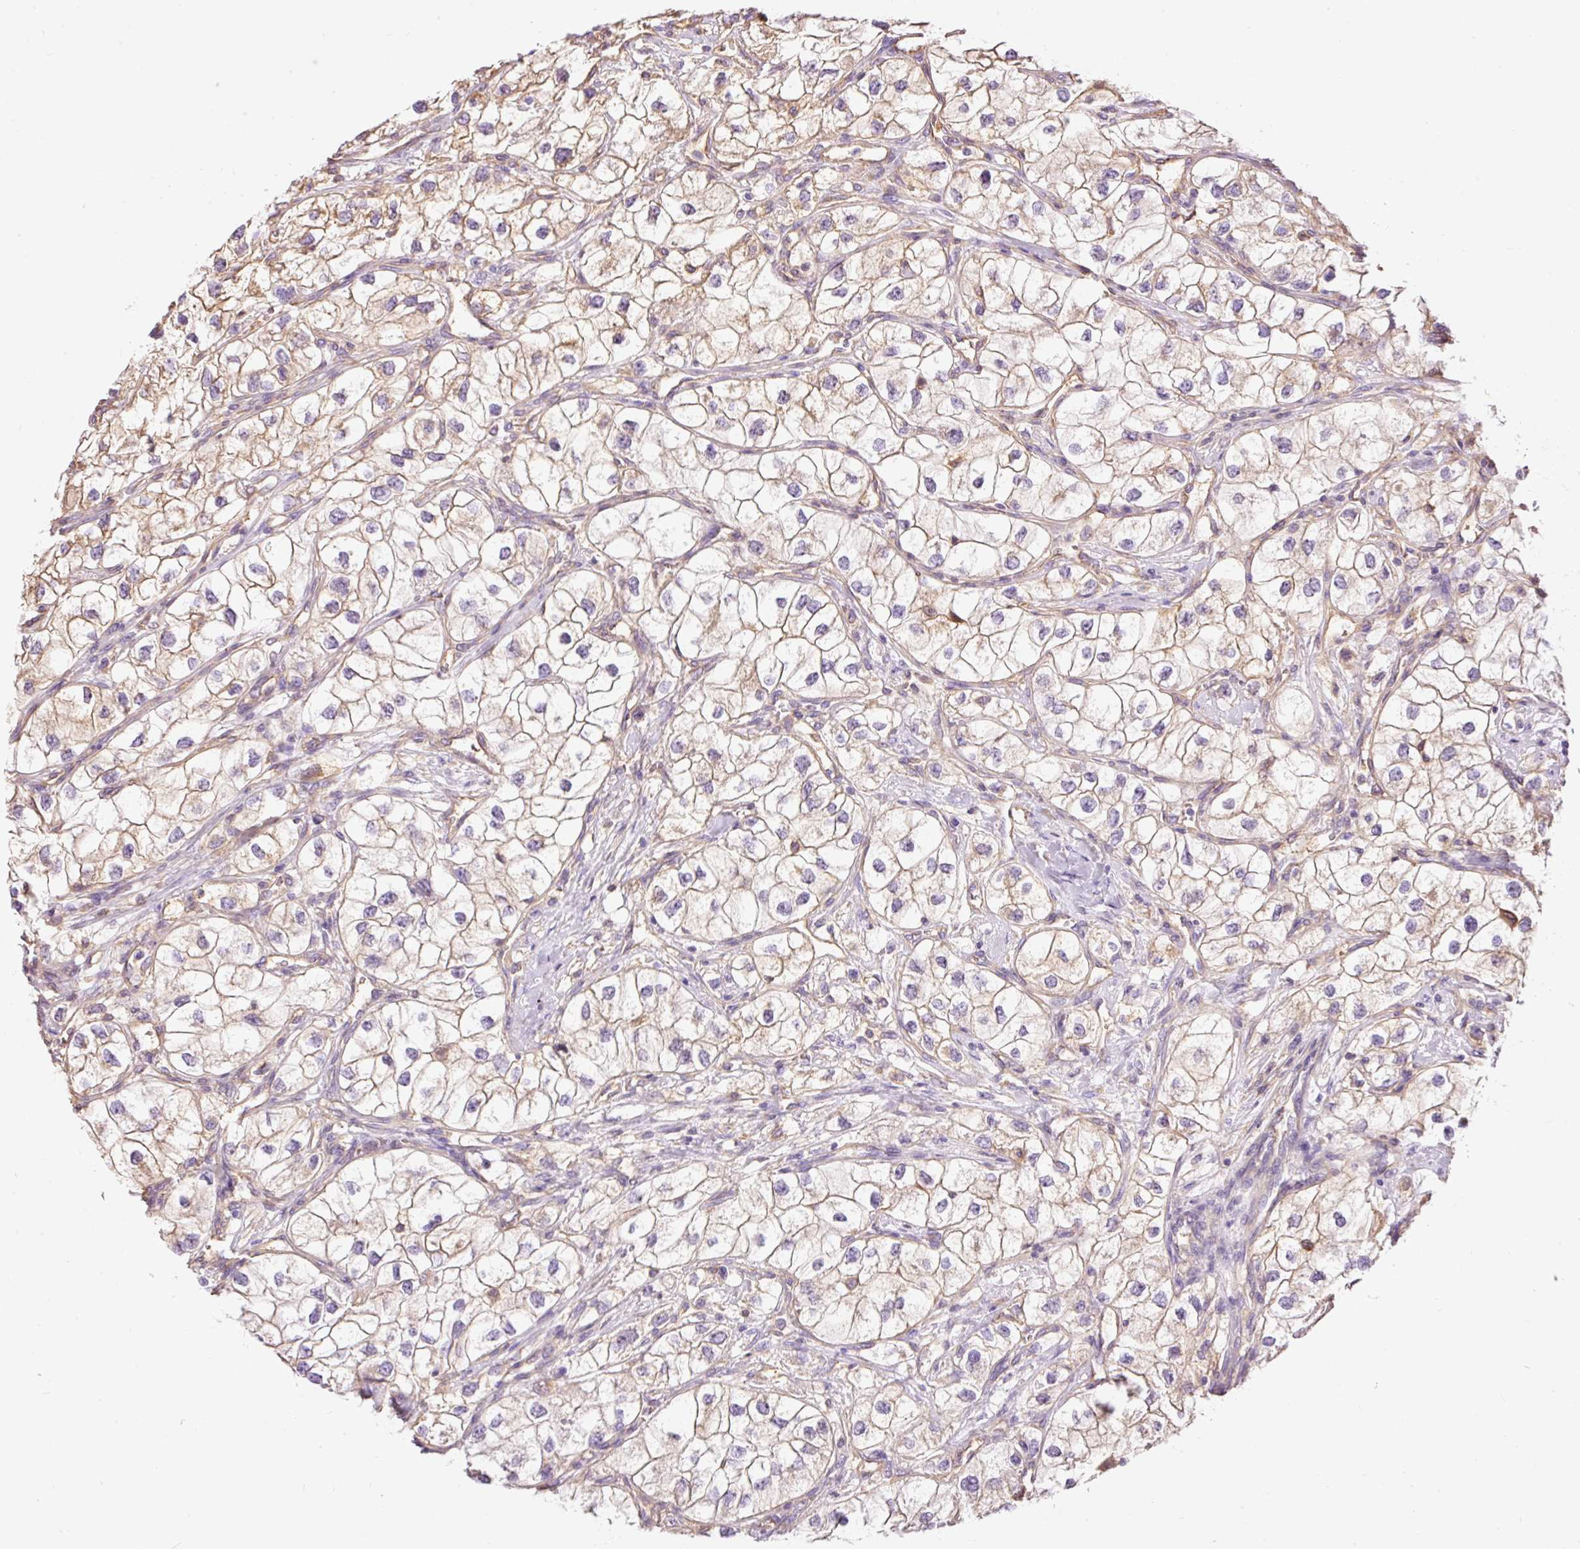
{"staining": {"intensity": "weak", "quantity": "<25%", "location": "cytoplasmic/membranous"}, "tissue": "renal cancer", "cell_type": "Tumor cells", "image_type": "cancer", "snomed": [{"axis": "morphology", "description": "Adenocarcinoma, NOS"}, {"axis": "topography", "description": "Kidney"}], "caption": "Tumor cells are negative for brown protein staining in renal cancer (adenocarcinoma).", "gene": "IL10RB", "patient": {"sex": "male", "age": 59}}